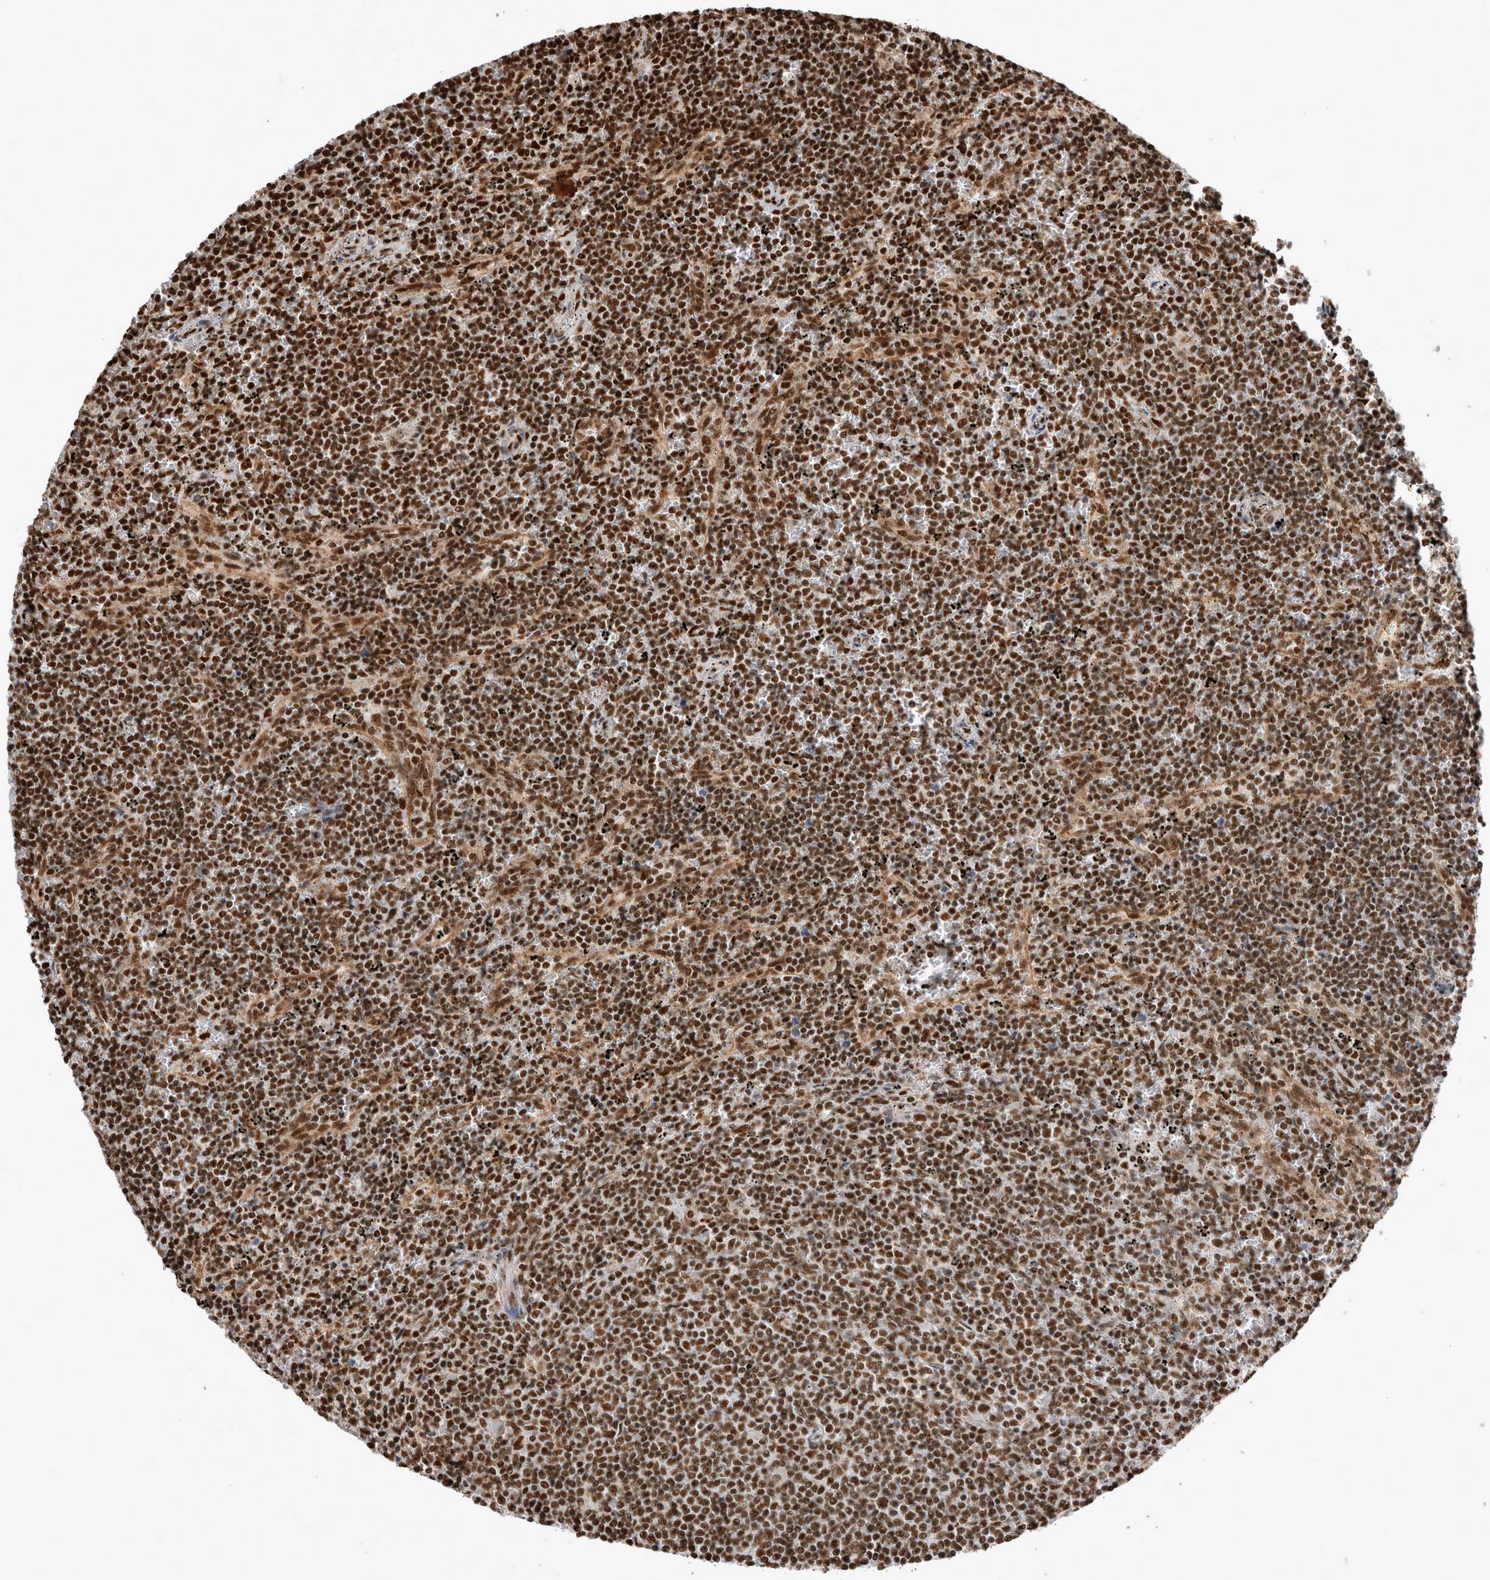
{"staining": {"intensity": "strong", "quantity": ">75%", "location": "nuclear"}, "tissue": "lymphoma", "cell_type": "Tumor cells", "image_type": "cancer", "snomed": [{"axis": "morphology", "description": "Malignant lymphoma, non-Hodgkin's type, Low grade"}, {"axis": "topography", "description": "Spleen"}], "caption": "Strong nuclear positivity is present in approximately >75% of tumor cells in lymphoma.", "gene": "EYA2", "patient": {"sex": "female", "age": 50}}